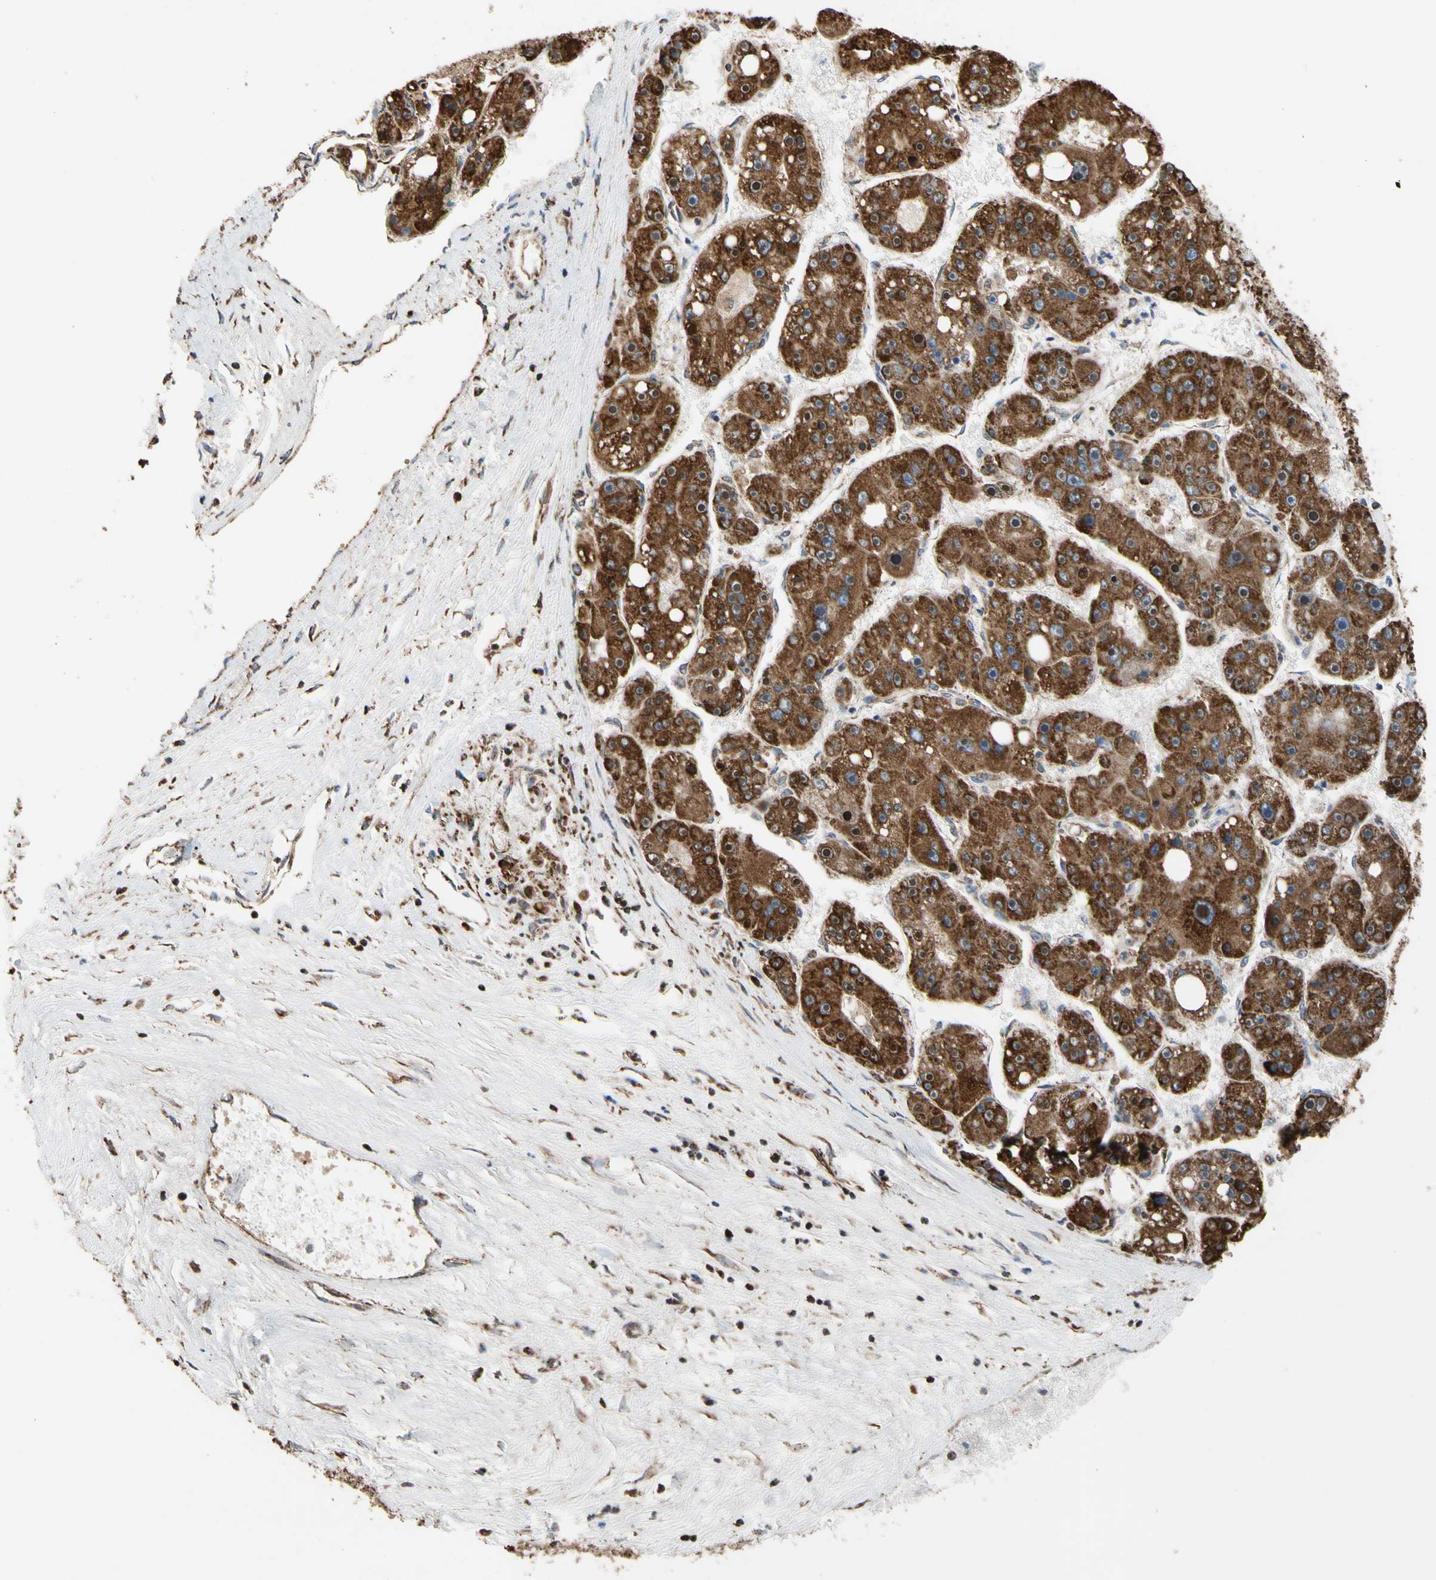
{"staining": {"intensity": "strong", "quantity": ">75%", "location": "cytoplasmic/membranous"}, "tissue": "liver cancer", "cell_type": "Tumor cells", "image_type": "cancer", "snomed": [{"axis": "morphology", "description": "Carcinoma, Hepatocellular, NOS"}, {"axis": "topography", "description": "Liver"}], "caption": "The histopathology image displays a brown stain indicating the presence of a protein in the cytoplasmic/membranous of tumor cells in liver cancer.", "gene": "FAM110B", "patient": {"sex": "female", "age": 61}}